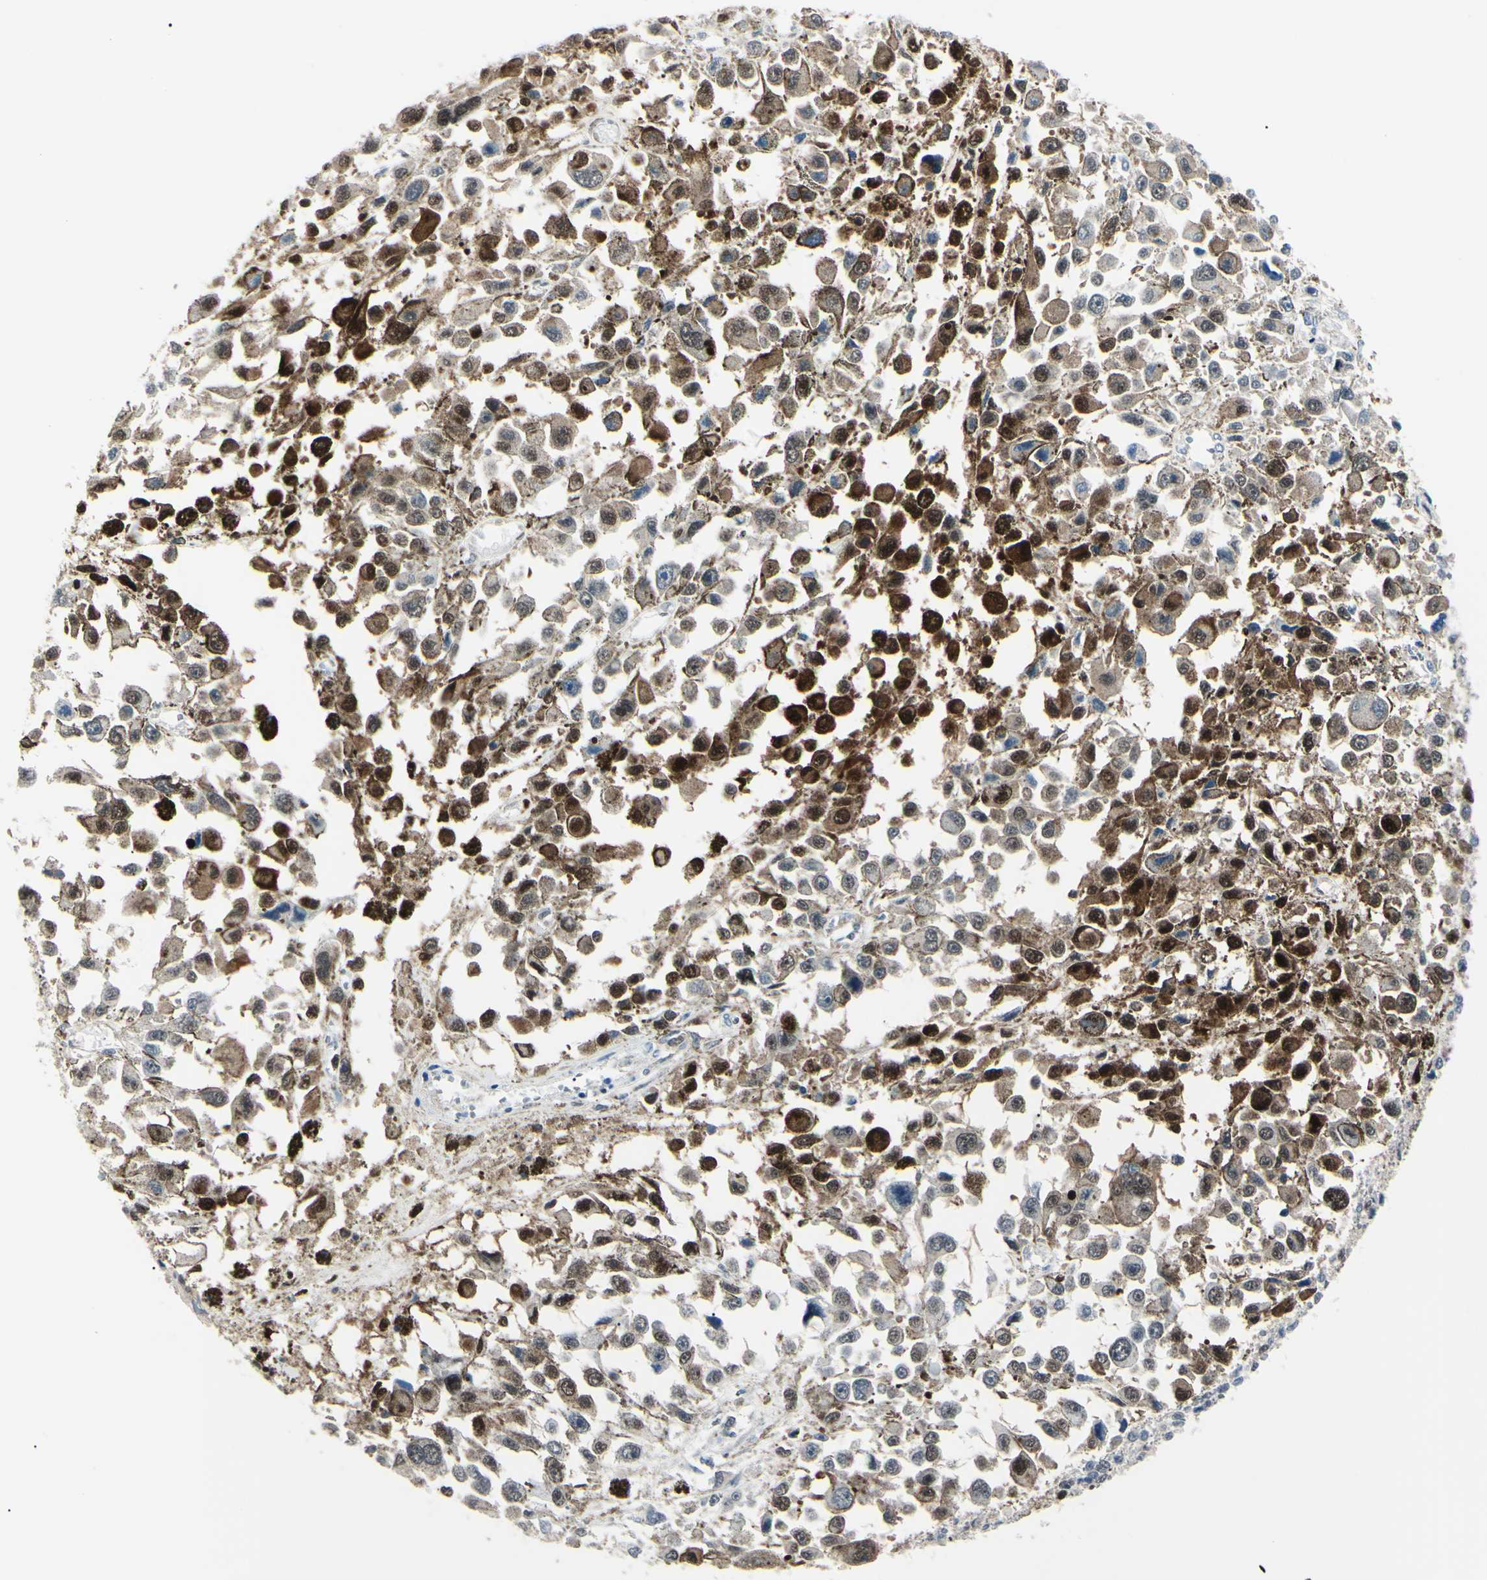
{"staining": {"intensity": "moderate", "quantity": "25%-75%", "location": "cytoplasmic/membranous,nuclear"}, "tissue": "melanoma", "cell_type": "Tumor cells", "image_type": "cancer", "snomed": [{"axis": "morphology", "description": "Malignant melanoma, Metastatic site"}, {"axis": "topography", "description": "Lymph node"}], "caption": "An image showing moderate cytoplasmic/membranous and nuclear positivity in about 25%-75% of tumor cells in malignant melanoma (metastatic site), as visualized by brown immunohistochemical staining.", "gene": "PGK1", "patient": {"sex": "male", "age": 59}}